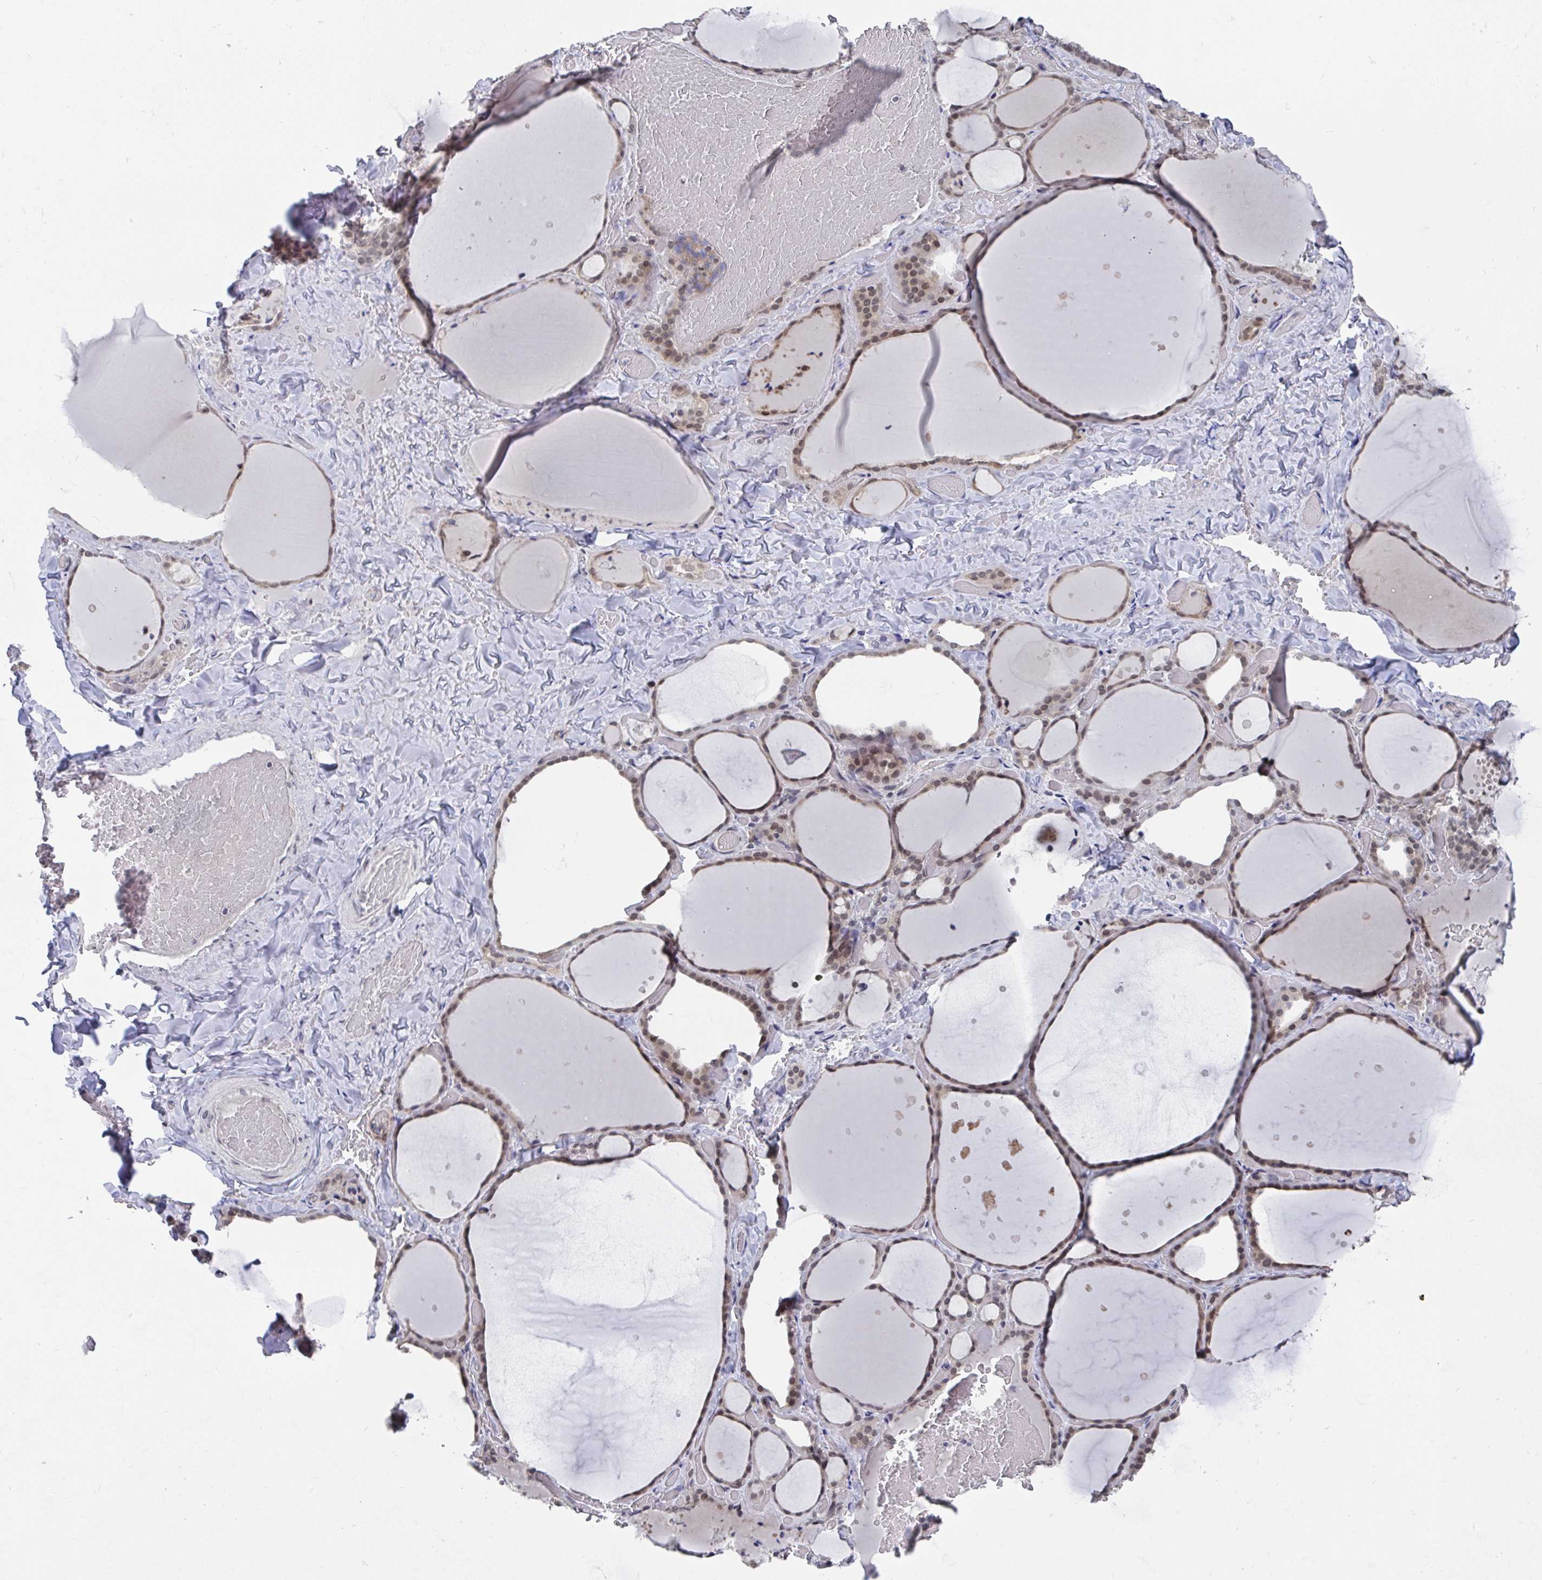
{"staining": {"intensity": "moderate", "quantity": ">75%", "location": "nuclear"}, "tissue": "thyroid gland", "cell_type": "Glandular cells", "image_type": "normal", "snomed": [{"axis": "morphology", "description": "Normal tissue, NOS"}, {"axis": "topography", "description": "Thyroid gland"}], "caption": "Unremarkable thyroid gland demonstrates moderate nuclear positivity in about >75% of glandular cells.", "gene": "JMJD1C", "patient": {"sex": "female", "age": 36}}